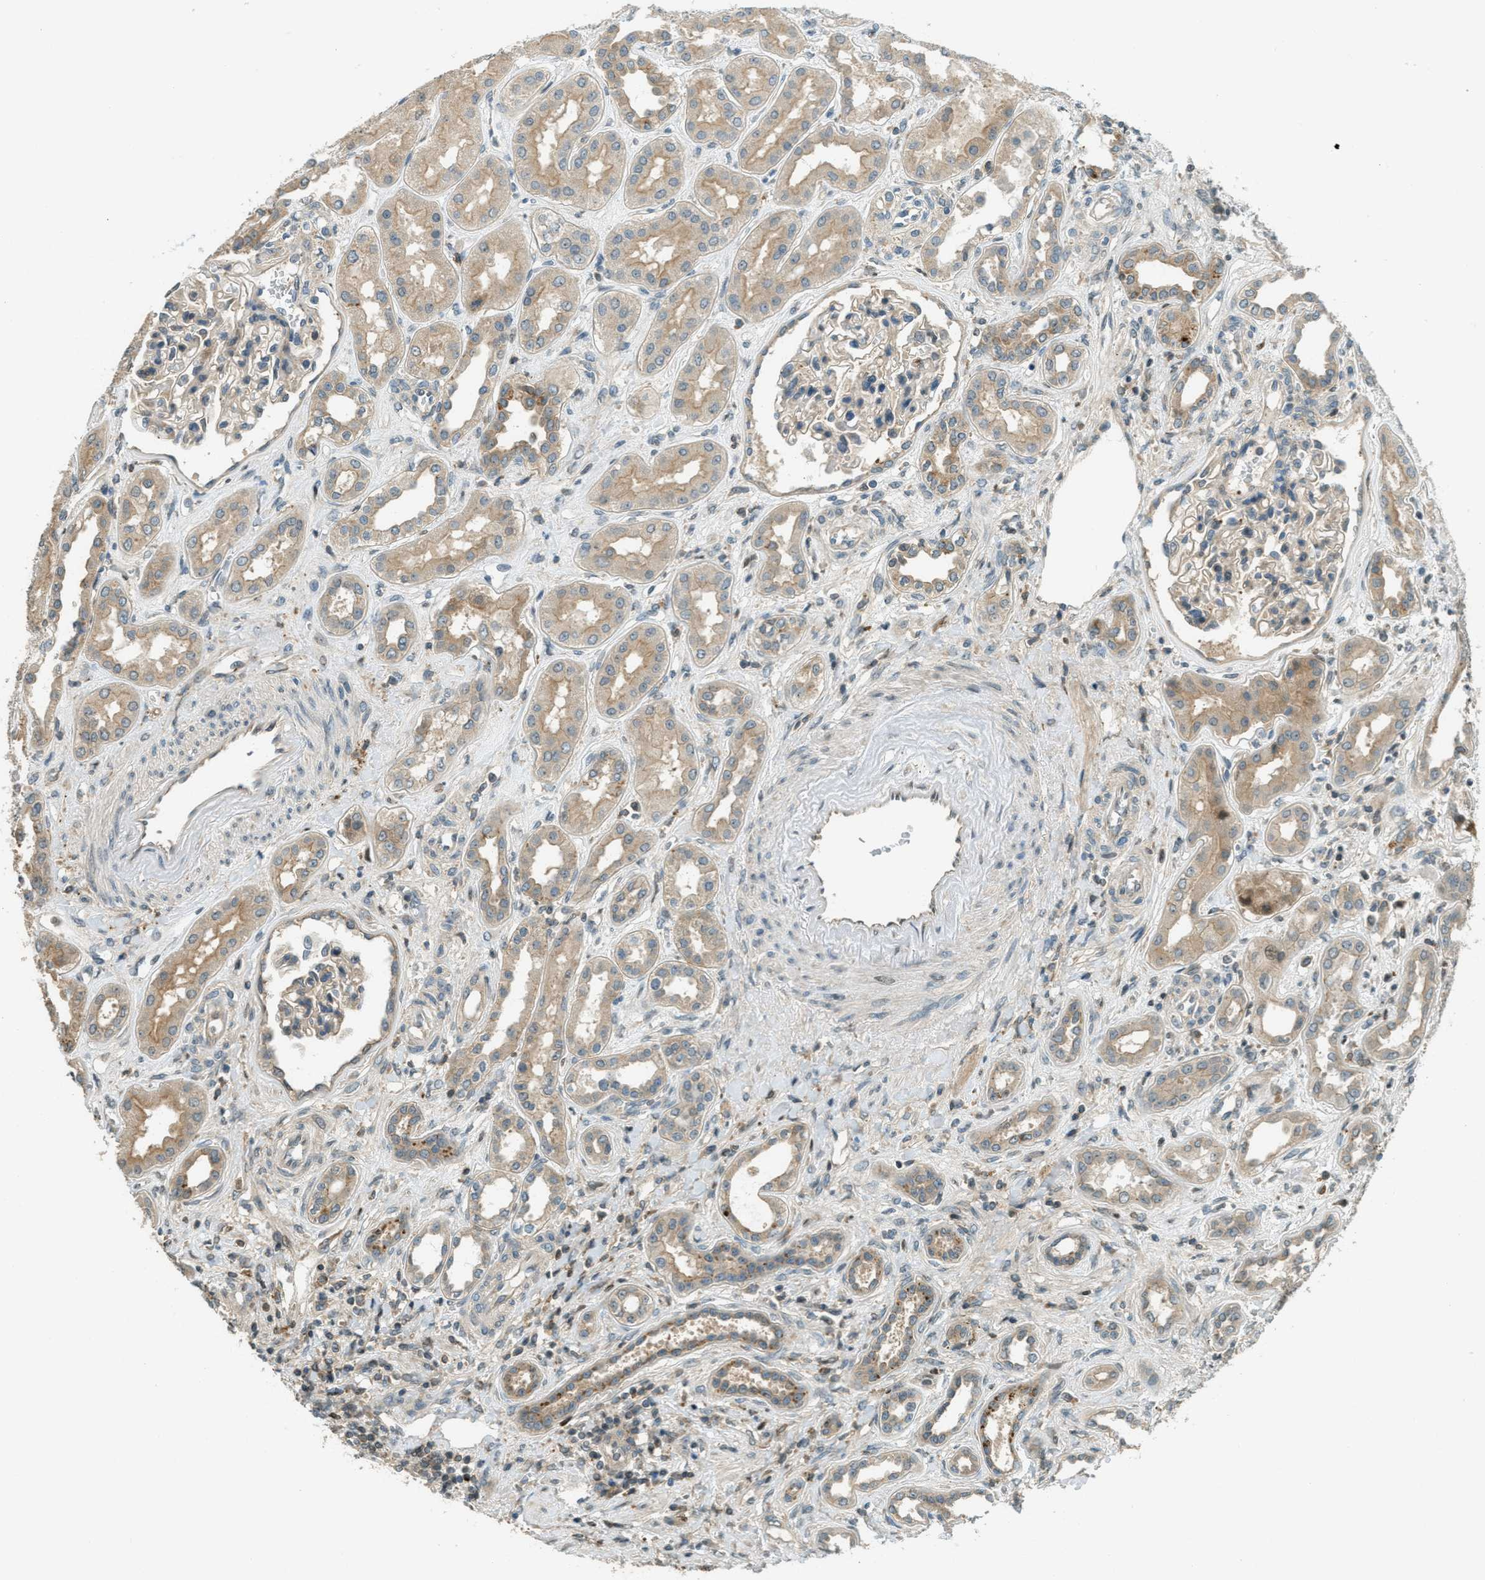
{"staining": {"intensity": "weak", "quantity": "<25%", "location": "cytoplasmic/membranous"}, "tissue": "kidney", "cell_type": "Cells in glomeruli", "image_type": "normal", "snomed": [{"axis": "morphology", "description": "Normal tissue, NOS"}, {"axis": "topography", "description": "Kidney"}], "caption": "IHC micrograph of normal kidney stained for a protein (brown), which exhibits no expression in cells in glomeruli.", "gene": "PTPN23", "patient": {"sex": "male", "age": 59}}